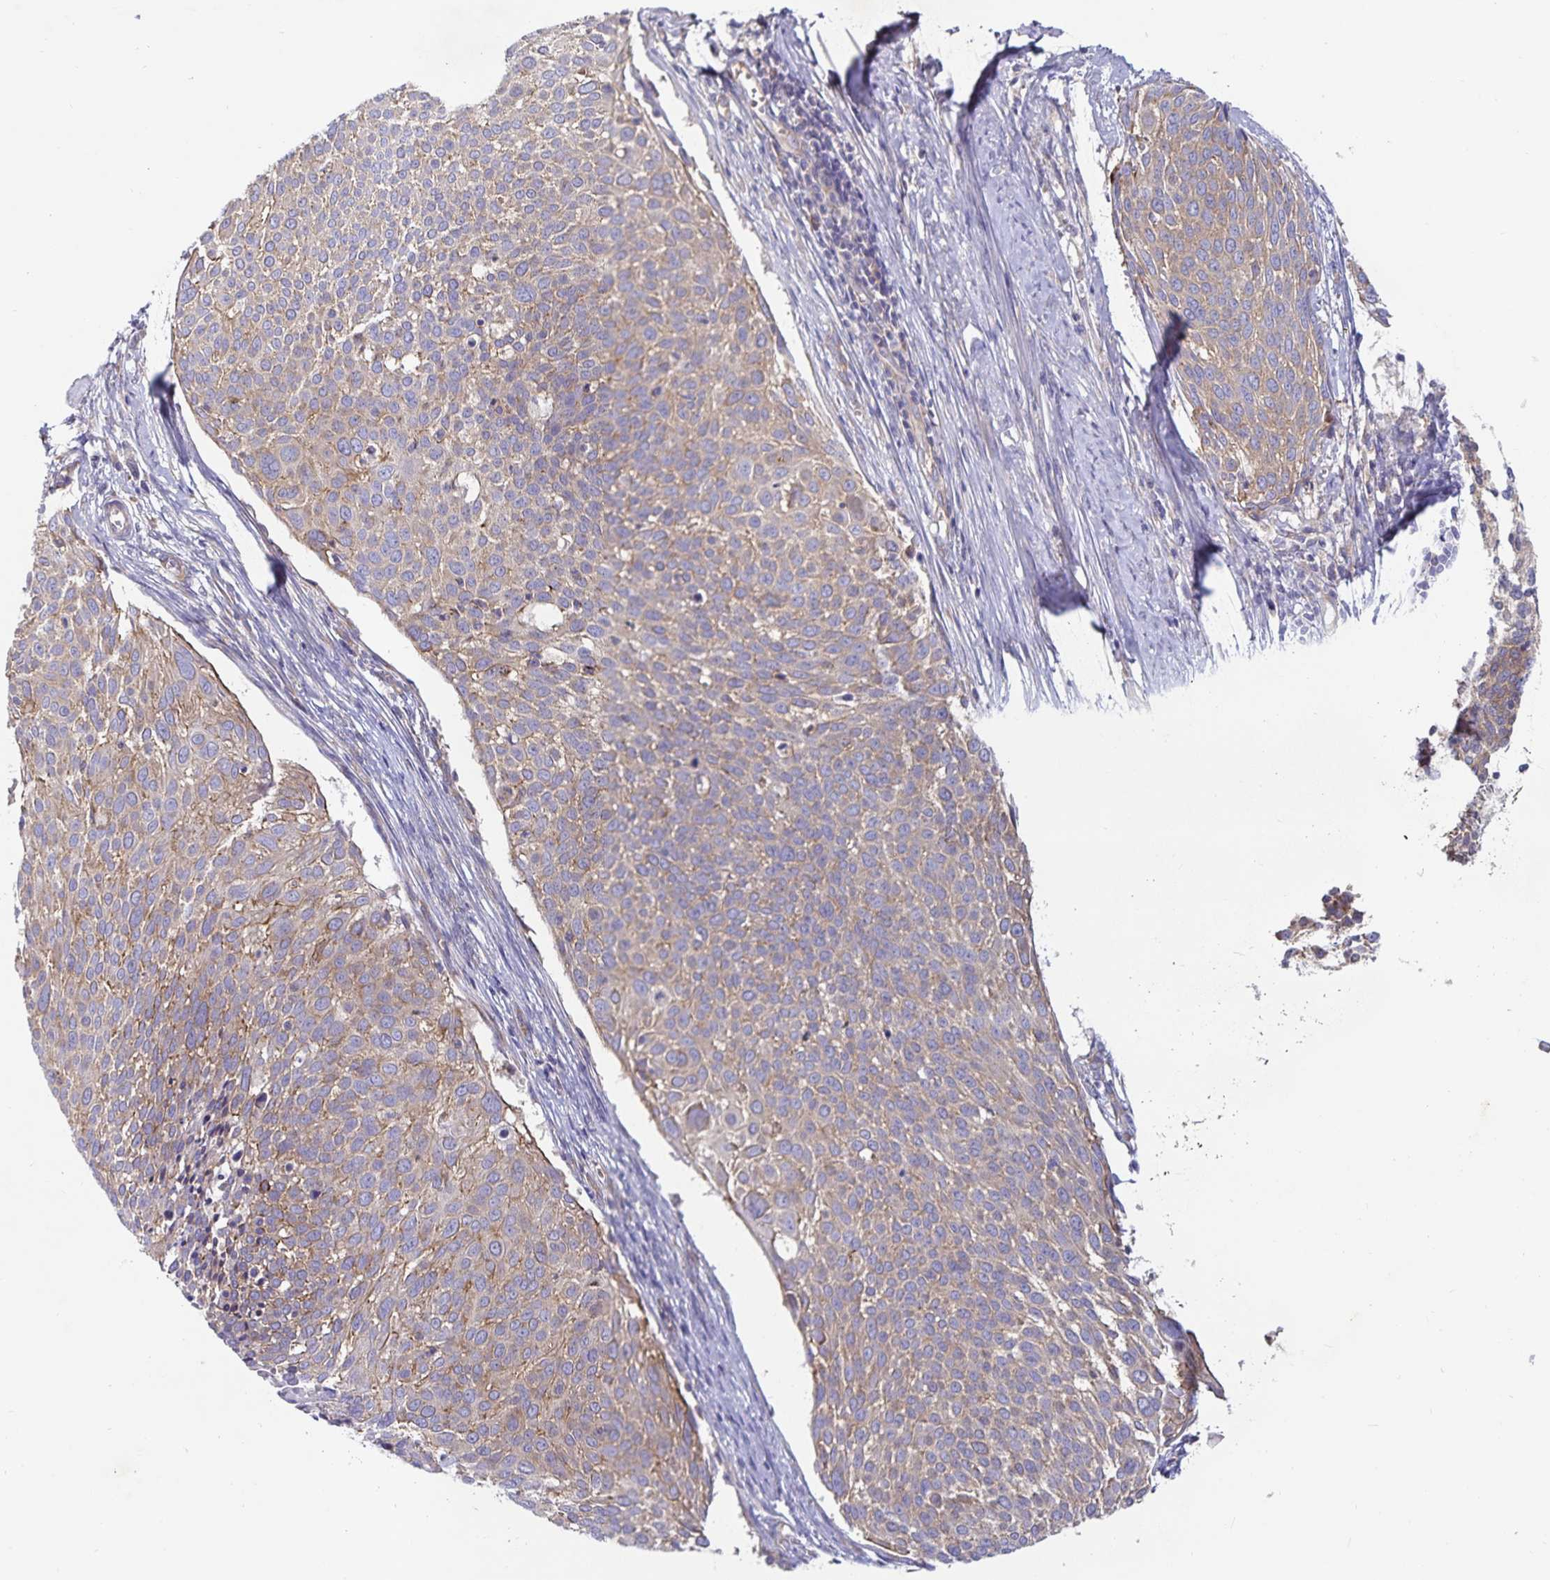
{"staining": {"intensity": "moderate", "quantity": "25%-75%", "location": "cytoplasmic/membranous"}, "tissue": "cervical cancer", "cell_type": "Tumor cells", "image_type": "cancer", "snomed": [{"axis": "morphology", "description": "Squamous cell carcinoma, NOS"}, {"axis": "topography", "description": "Cervix"}], "caption": "DAB (3,3'-diaminobenzidine) immunohistochemical staining of human squamous cell carcinoma (cervical) demonstrates moderate cytoplasmic/membranous protein staining in approximately 25%-75% of tumor cells.", "gene": "FAM120A", "patient": {"sex": "female", "age": 39}}